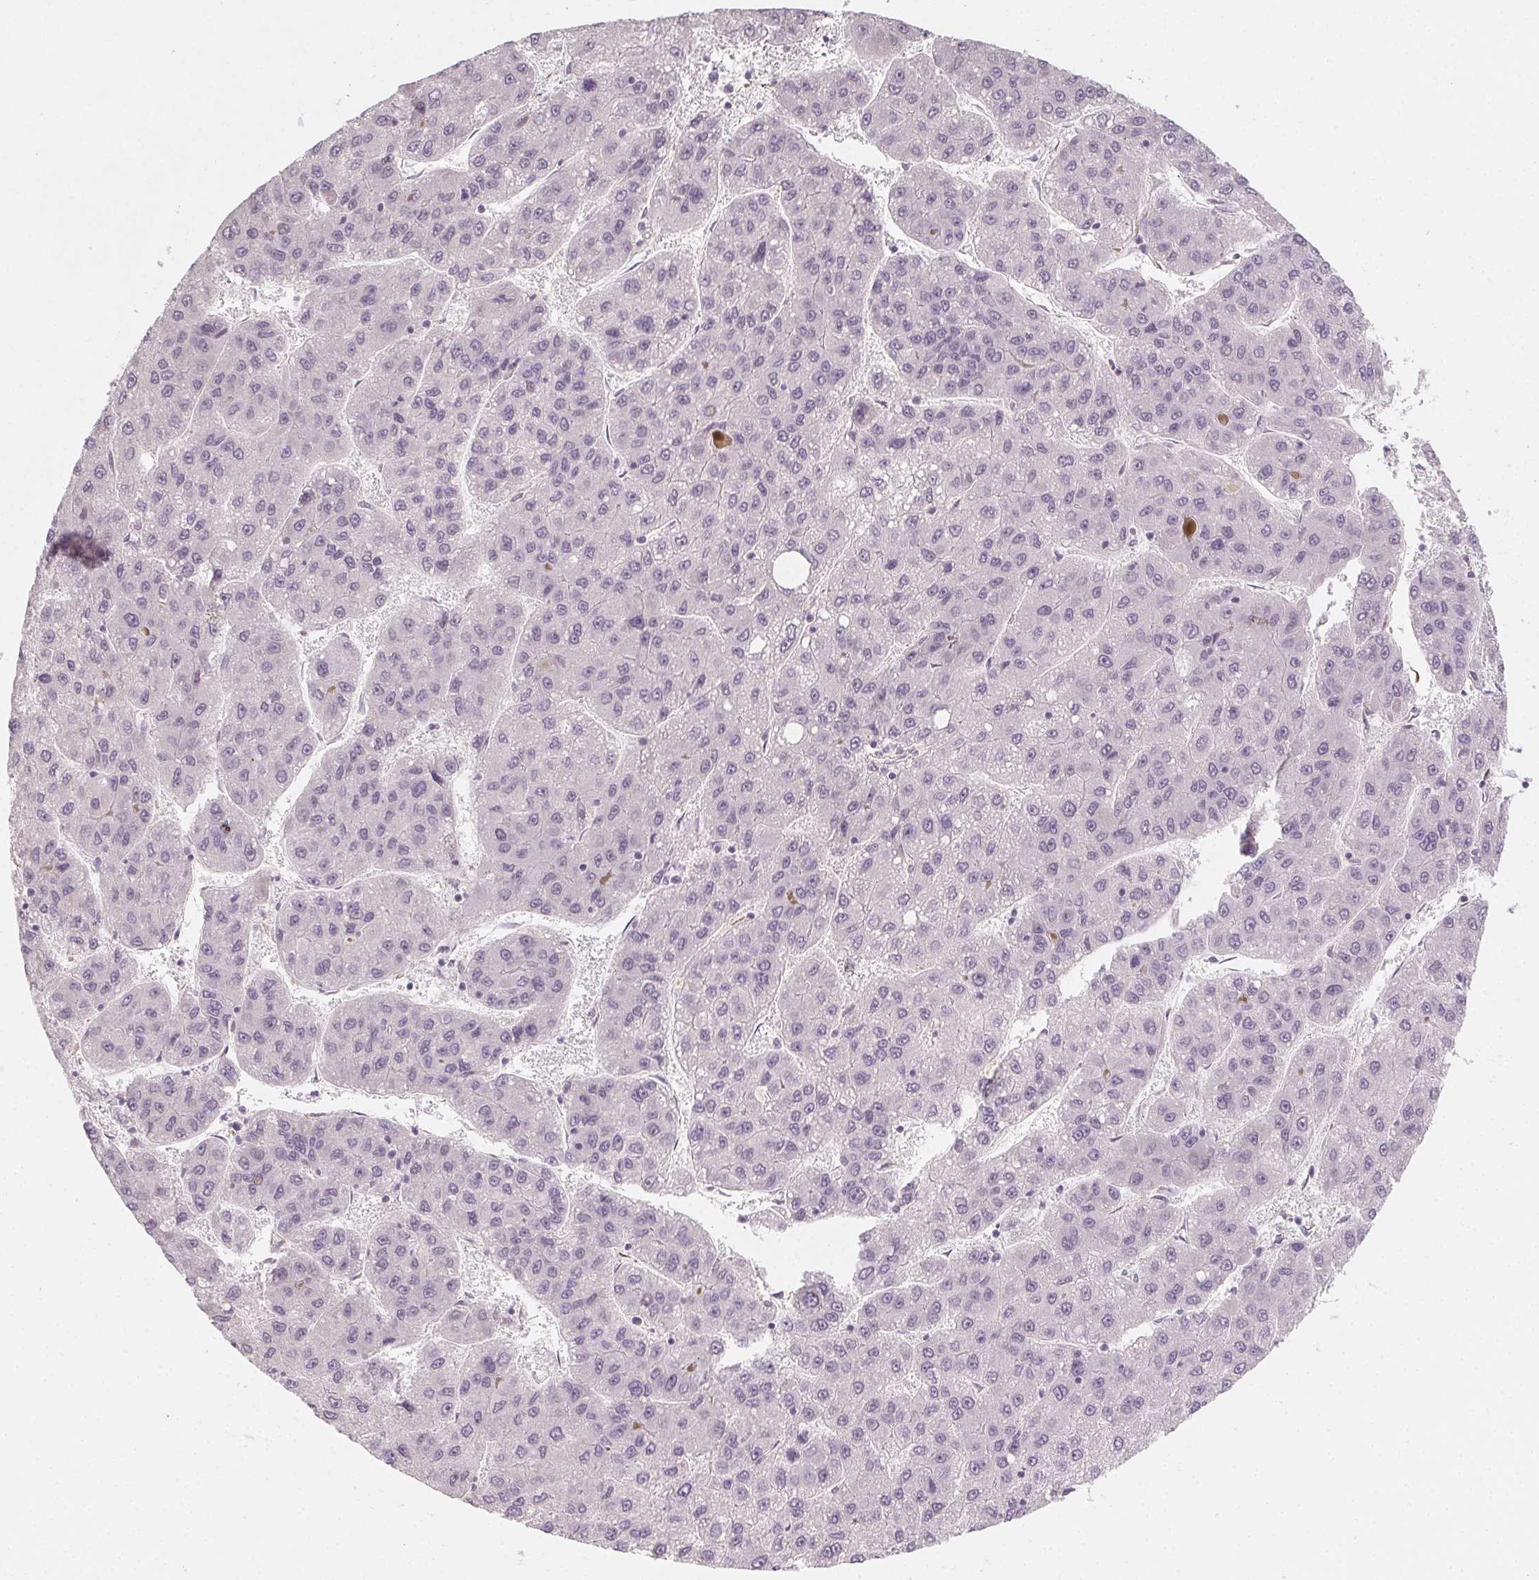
{"staining": {"intensity": "negative", "quantity": "none", "location": "none"}, "tissue": "liver cancer", "cell_type": "Tumor cells", "image_type": "cancer", "snomed": [{"axis": "morphology", "description": "Carcinoma, Hepatocellular, NOS"}, {"axis": "topography", "description": "Liver"}], "caption": "A high-resolution photomicrograph shows immunohistochemistry staining of liver hepatocellular carcinoma, which demonstrates no significant staining in tumor cells.", "gene": "CCDC96", "patient": {"sex": "female", "age": 82}}